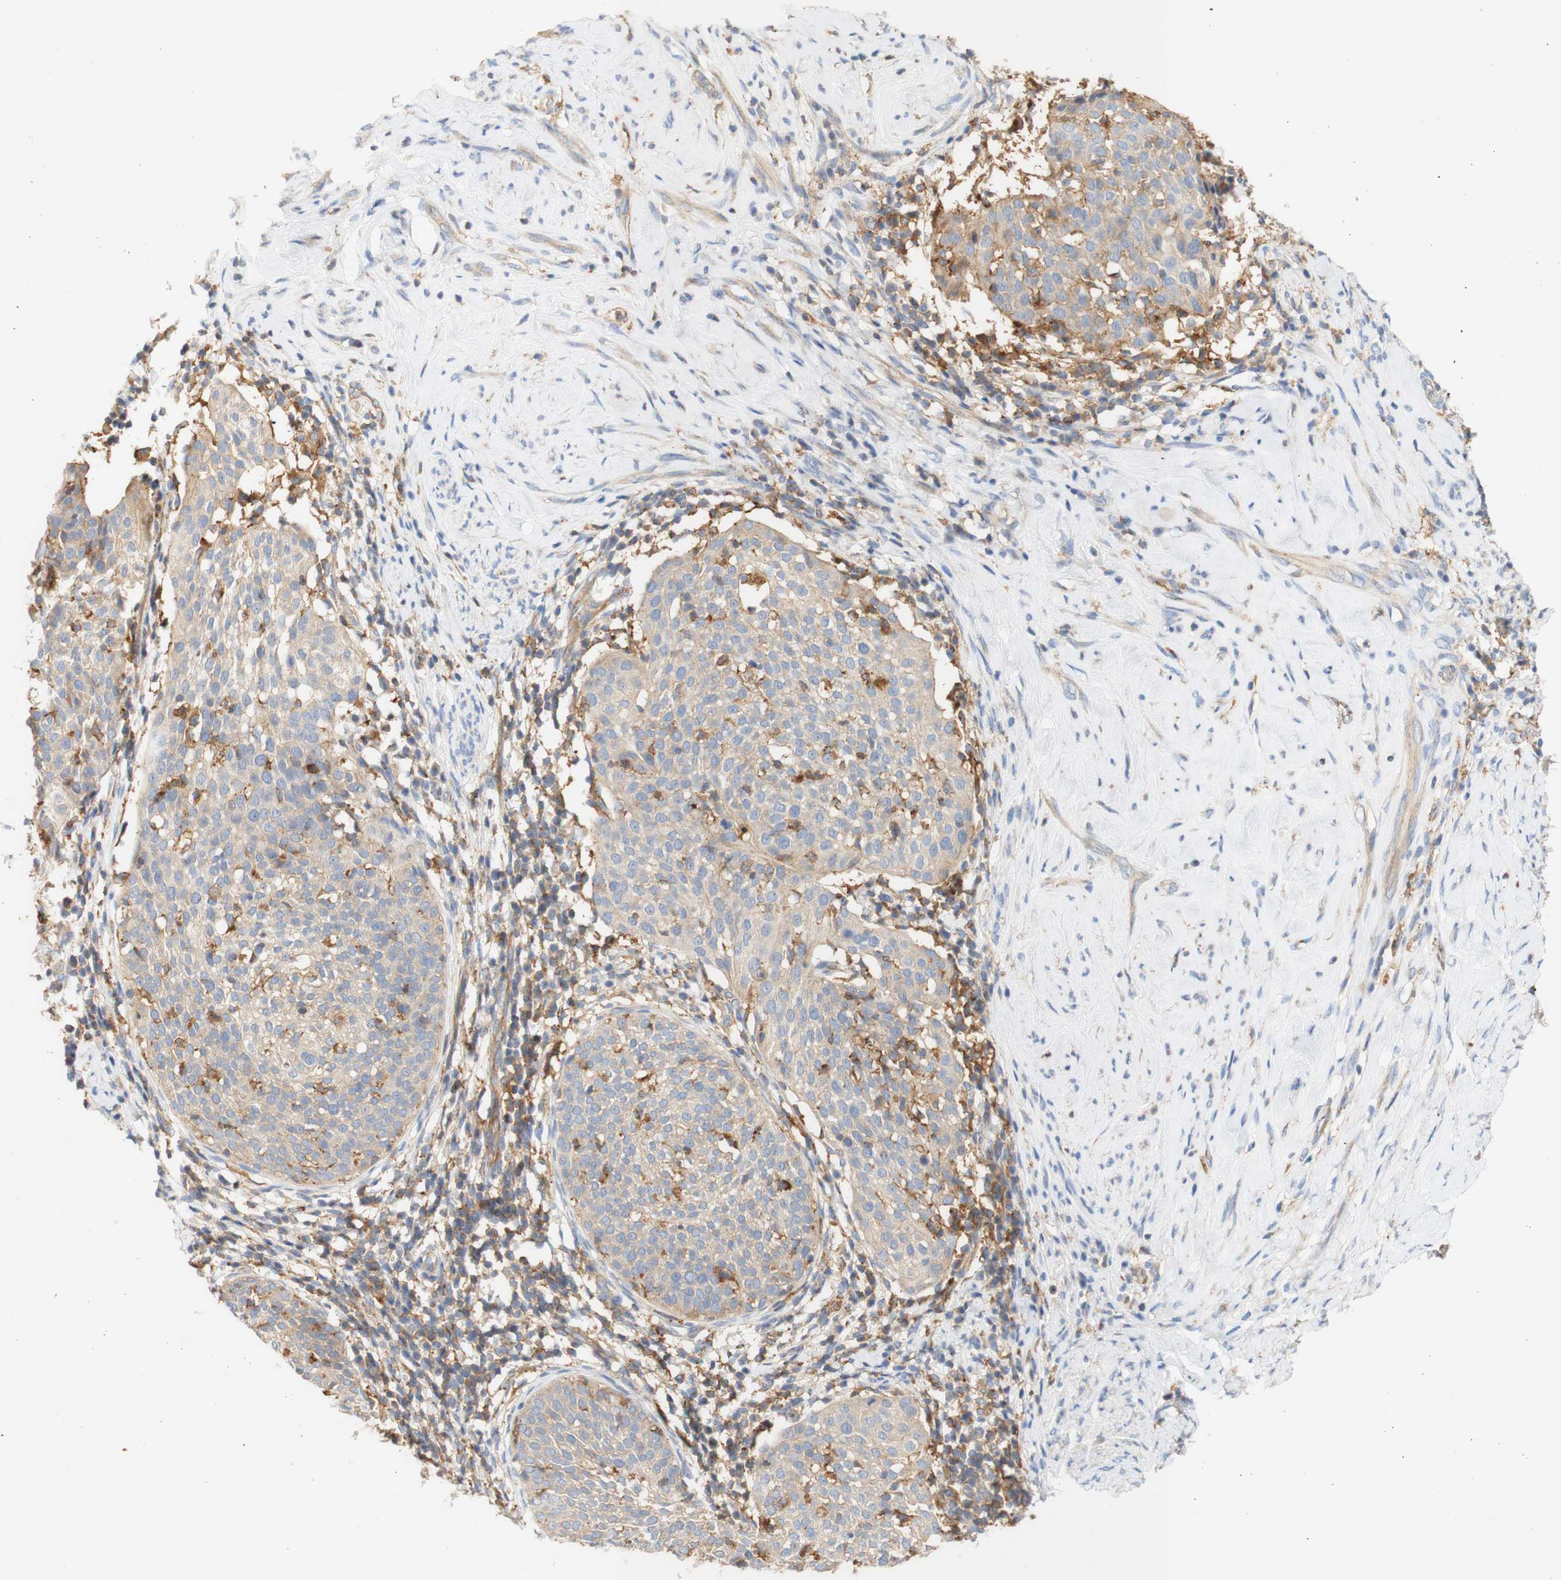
{"staining": {"intensity": "moderate", "quantity": "<25%", "location": "cytoplasmic/membranous"}, "tissue": "cervical cancer", "cell_type": "Tumor cells", "image_type": "cancer", "snomed": [{"axis": "morphology", "description": "Squamous cell carcinoma, NOS"}, {"axis": "topography", "description": "Cervix"}], "caption": "Human cervical cancer stained with a brown dye shows moderate cytoplasmic/membranous positive positivity in approximately <25% of tumor cells.", "gene": "PCDH7", "patient": {"sex": "female", "age": 51}}